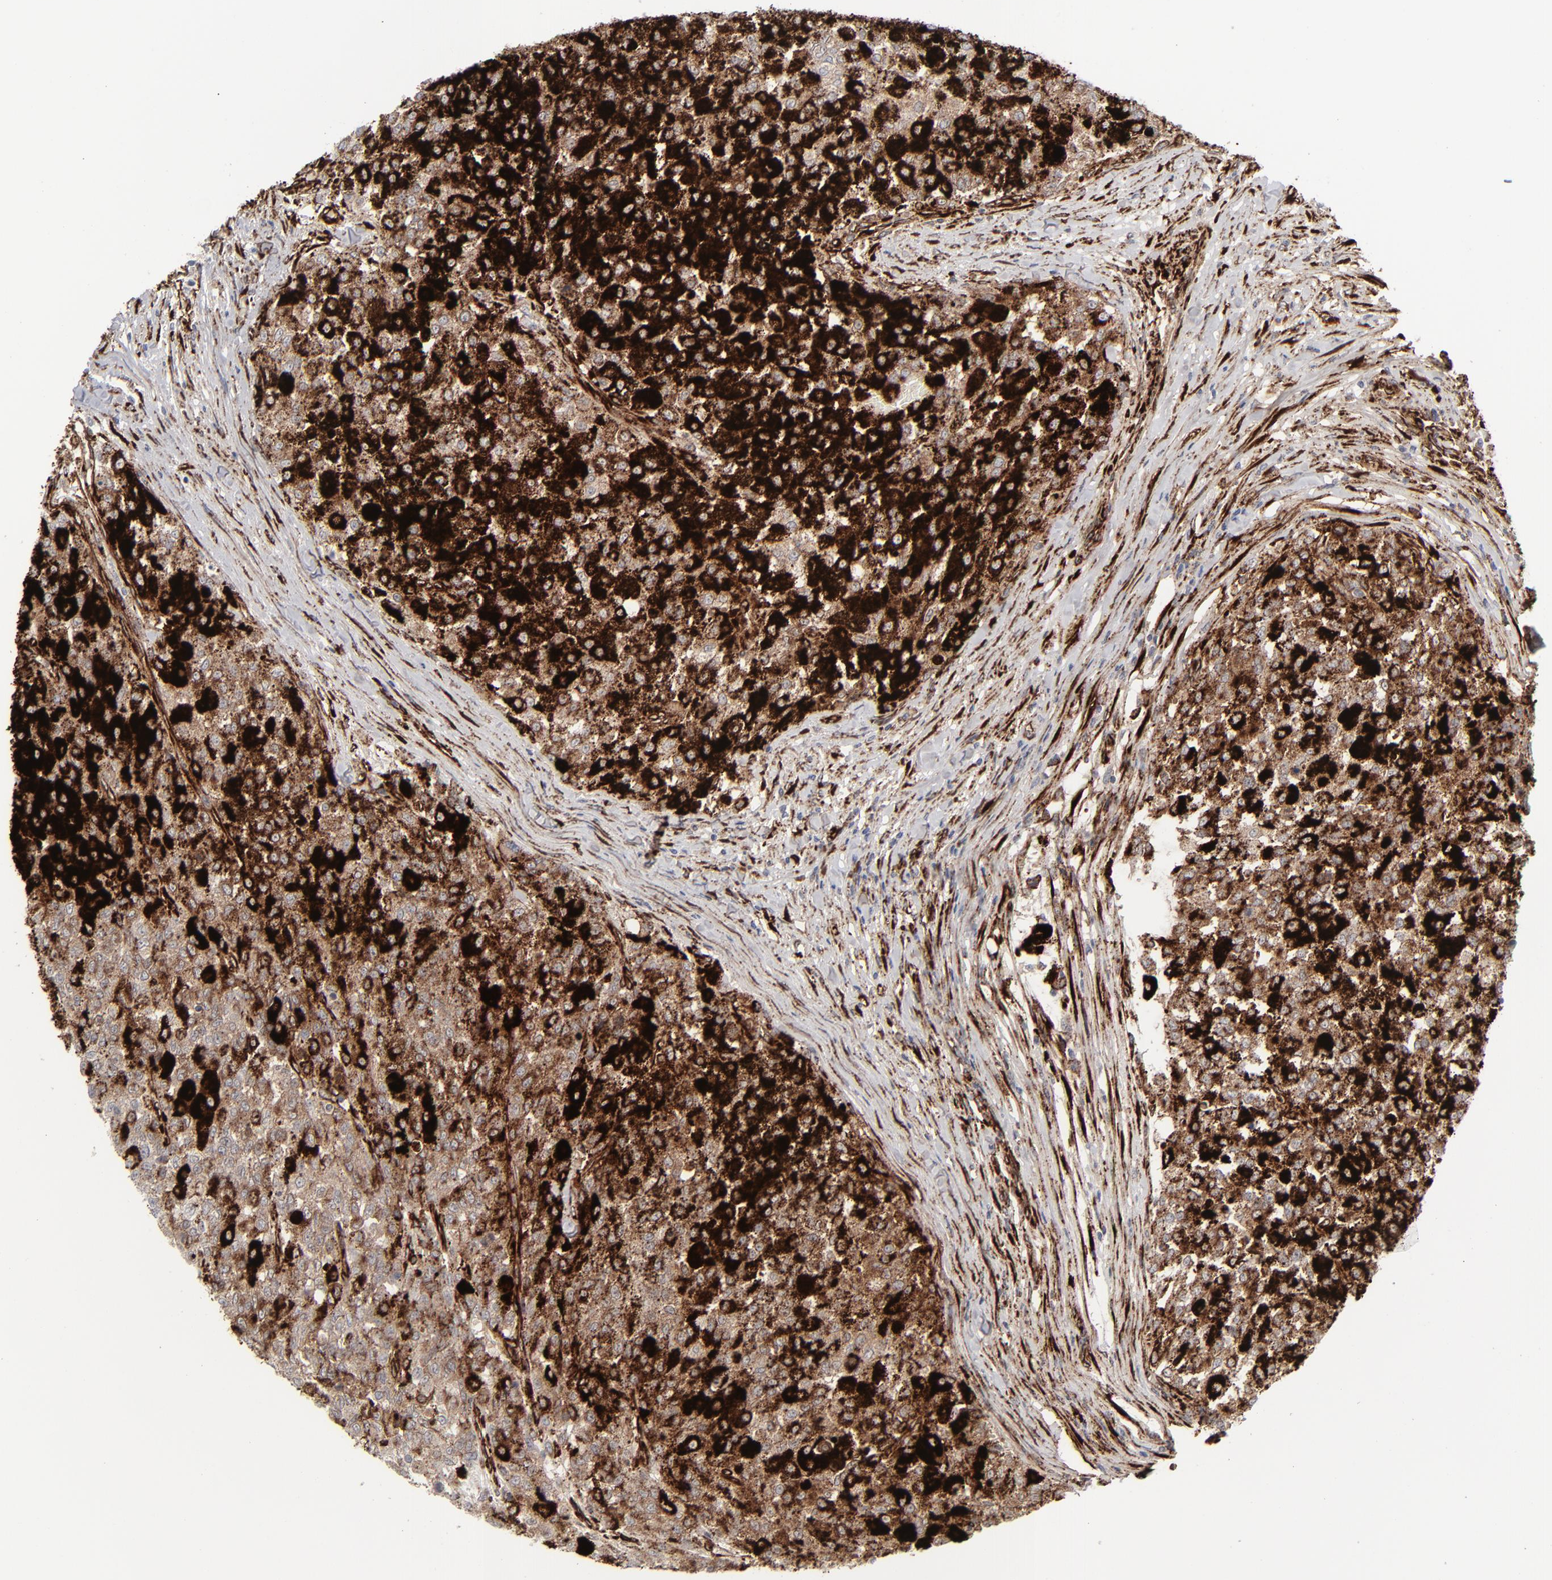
{"staining": {"intensity": "strong", "quantity": ">75%", "location": "cytoplasmic/membranous"}, "tissue": "testis cancer", "cell_type": "Tumor cells", "image_type": "cancer", "snomed": [{"axis": "morphology", "description": "Seminoma, NOS"}, {"axis": "topography", "description": "Testis"}], "caption": "Testis cancer stained with a protein marker reveals strong staining in tumor cells.", "gene": "SPARC", "patient": {"sex": "male", "age": 59}}